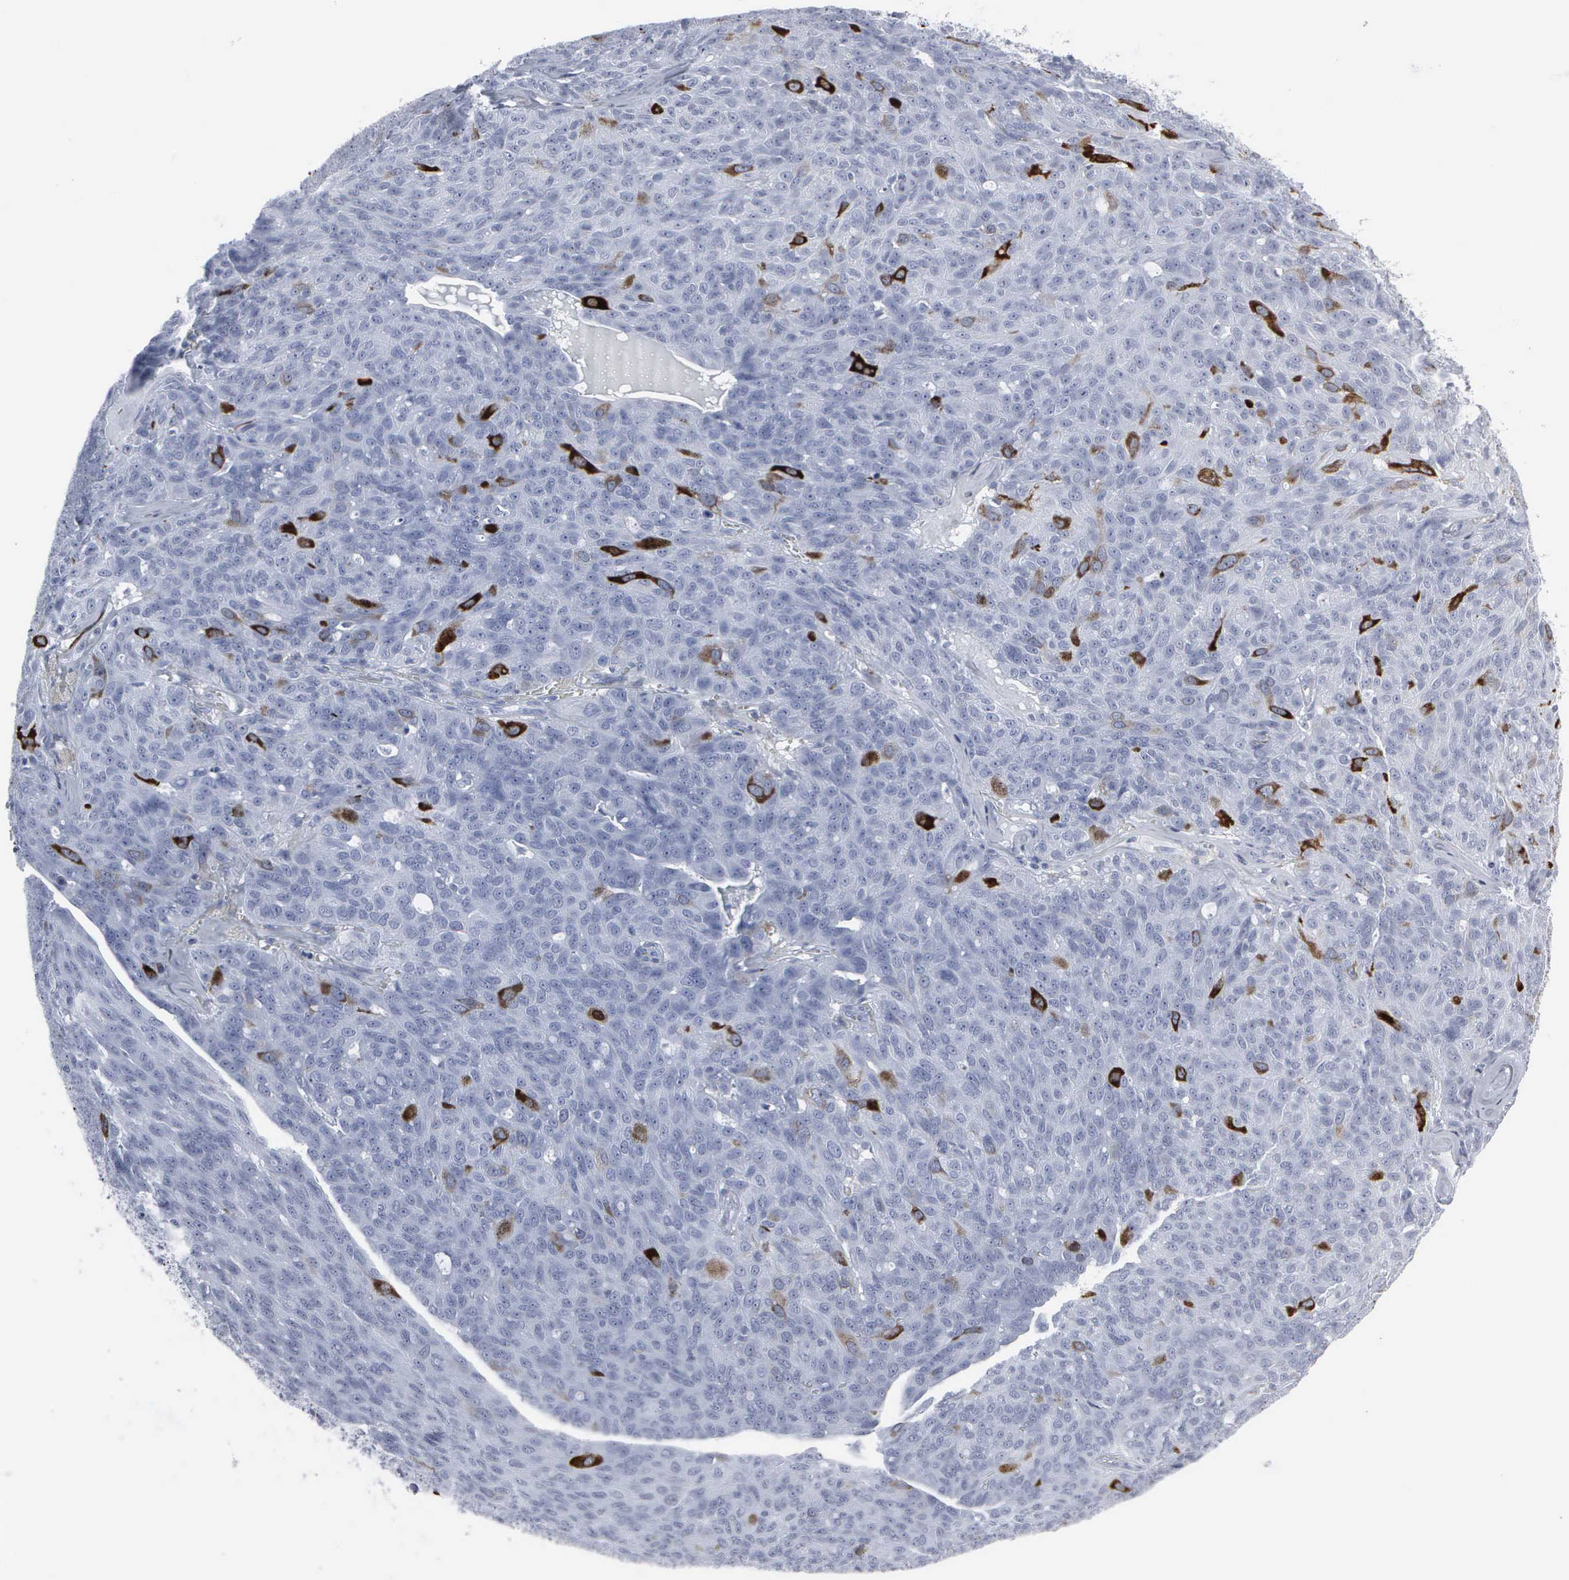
{"staining": {"intensity": "strong", "quantity": "<25%", "location": "cytoplasmic/membranous,nuclear"}, "tissue": "ovarian cancer", "cell_type": "Tumor cells", "image_type": "cancer", "snomed": [{"axis": "morphology", "description": "Carcinoma, endometroid"}, {"axis": "topography", "description": "Ovary"}], "caption": "The image demonstrates a brown stain indicating the presence of a protein in the cytoplasmic/membranous and nuclear of tumor cells in ovarian cancer. The protein is stained brown, and the nuclei are stained in blue (DAB (3,3'-diaminobenzidine) IHC with brightfield microscopy, high magnification).", "gene": "CCNB1", "patient": {"sex": "female", "age": 60}}